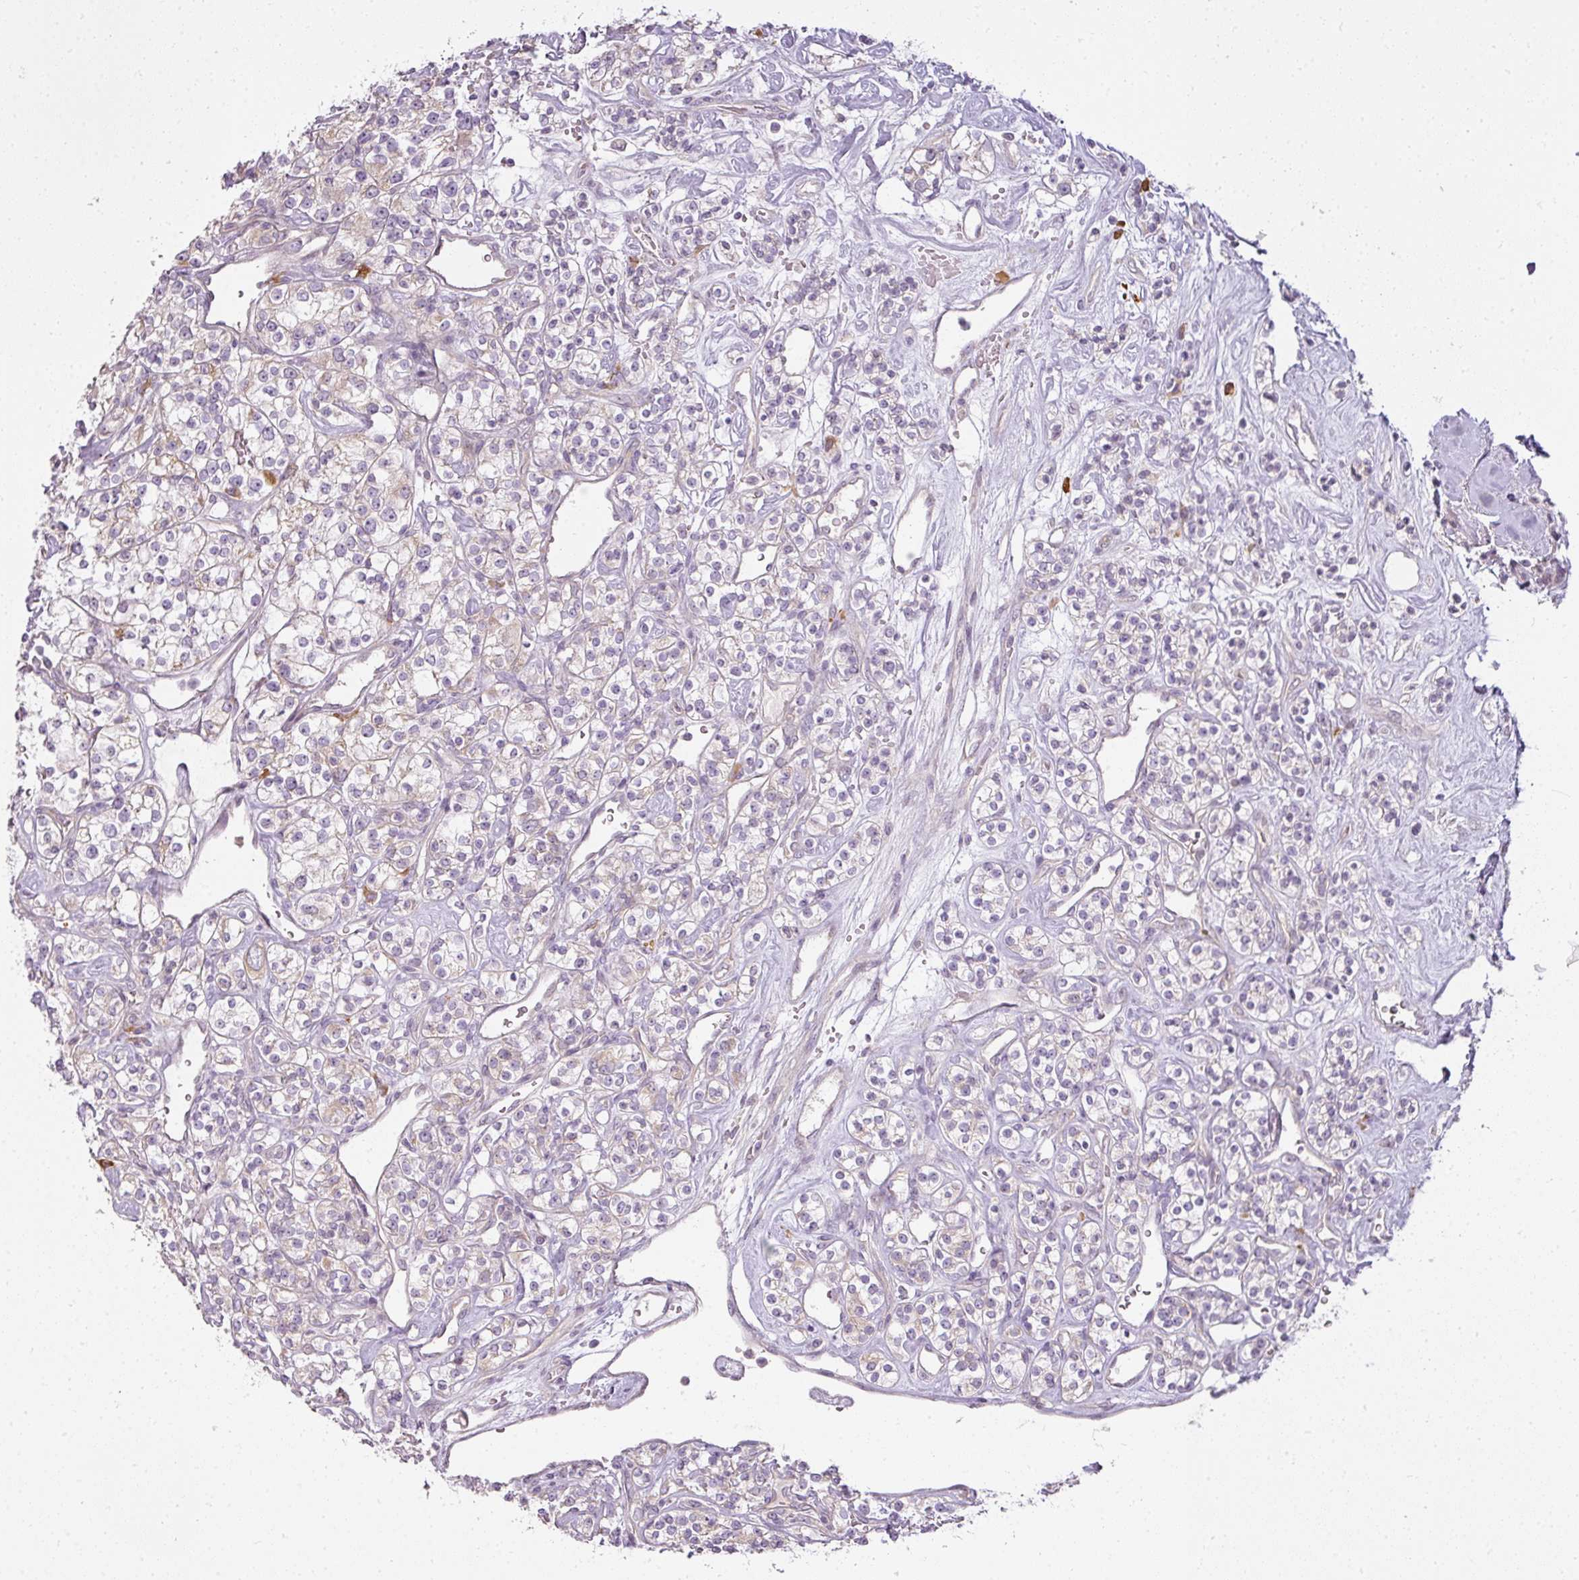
{"staining": {"intensity": "negative", "quantity": "none", "location": "none"}, "tissue": "renal cancer", "cell_type": "Tumor cells", "image_type": "cancer", "snomed": [{"axis": "morphology", "description": "Adenocarcinoma, NOS"}, {"axis": "topography", "description": "Kidney"}], "caption": "A high-resolution histopathology image shows IHC staining of renal adenocarcinoma, which demonstrates no significant staining in tumor cells.", "gene": "LY75", "patient": {"sex": "male", "age": 77}}